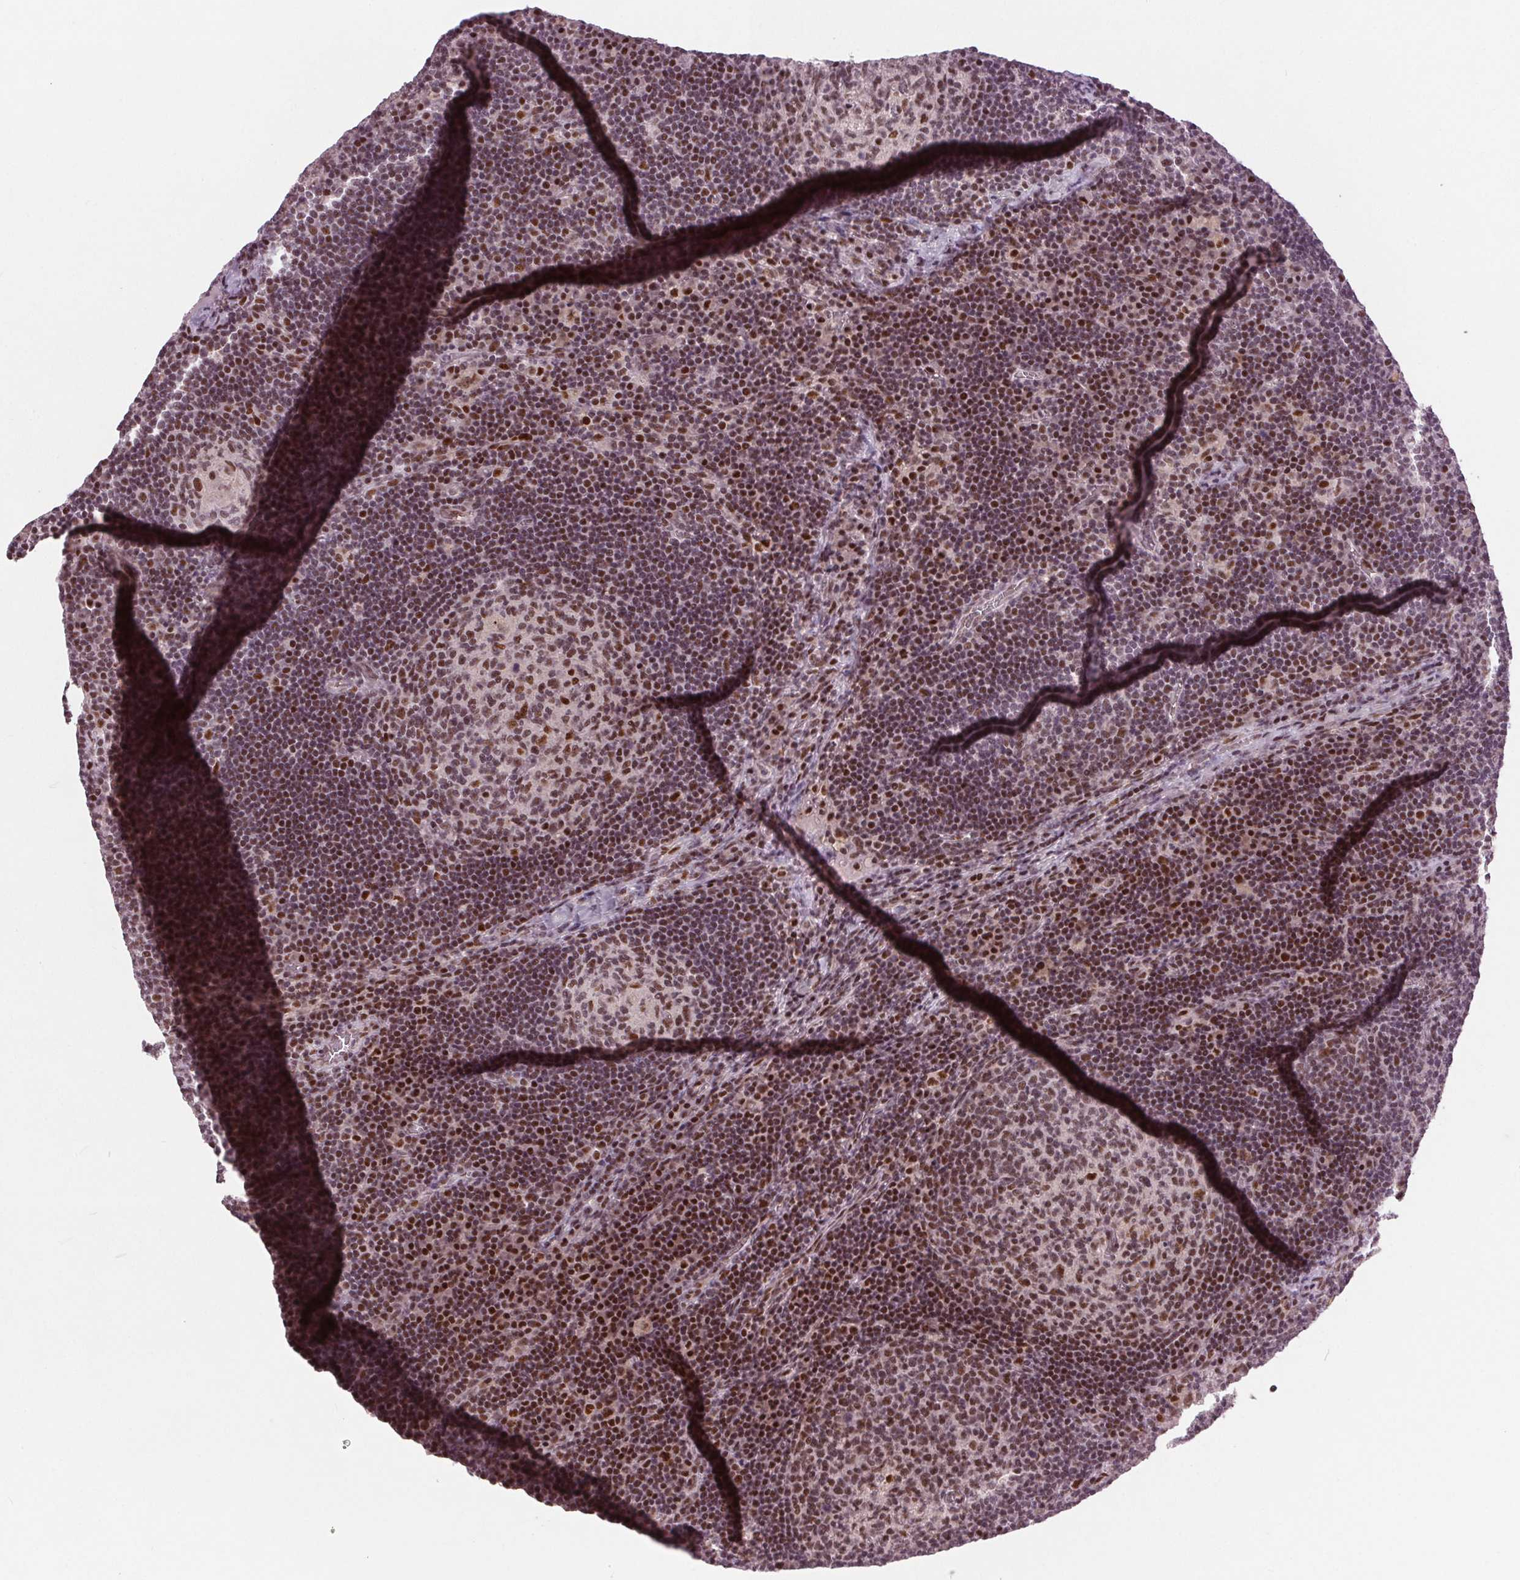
{"staining": {"intensity": "moderate", "quantity": ">75%", "location": "nuclear"}, "tissue": "lymph node", "cell_type": "Germinal center cells", "image_type": "normal", "snomed": [{"axis": "morphology", "description": "Normal tissue, NOS"}, {"axis": "topography", "description": "Lymph node"}], "caption": "The photomicrograph displays staining of unremarkable lymph node, revealing moderate nuclear protein positivity (brown color) within germinal center cells.", "gene": "TTC34", "patient": {"sex": "male", "age": 67}}